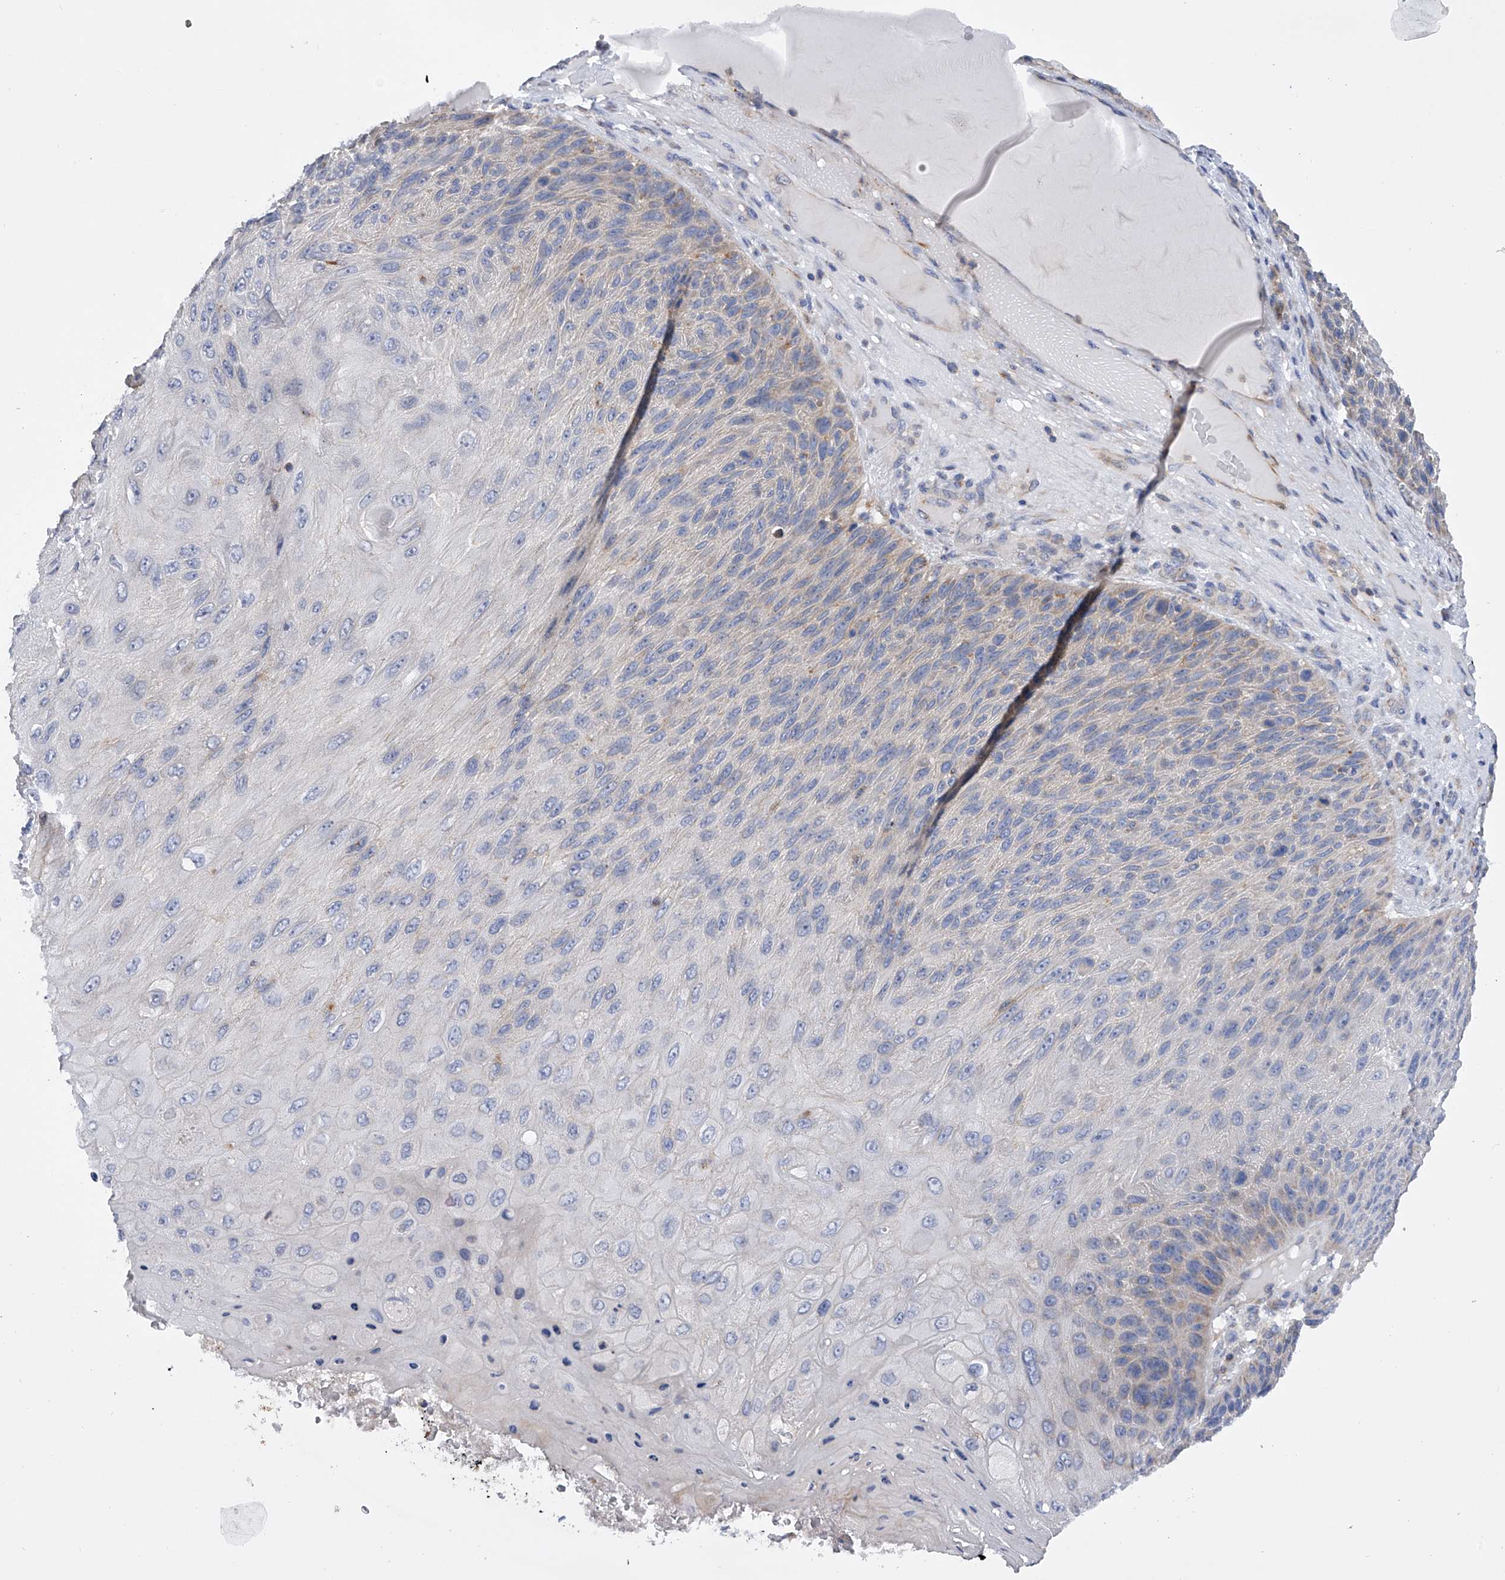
{"staining": {"intensity": "weak", "quantity": "<25%", "location": "cytoplasmic/membranous"}, "tissue": "skin cancer", "cell_type": "Tumor cells", "image_type": "cancer", "snomed": [{"axis": "morphology", "description": "Squamous cell carcinoma, NOS"}, {"axis": "topography", "description": "Skin"}], "caption": "An immunohistochemistry (IHC) photomicrograph of skin cancer is shown. There is no staining in tumor cells of skin cancer. (Immunohistochemistry (ihc), brightfield microscopy, high magnification).", "gene": "MLYCD", "patient": {"sex": "female", "age": 88}}